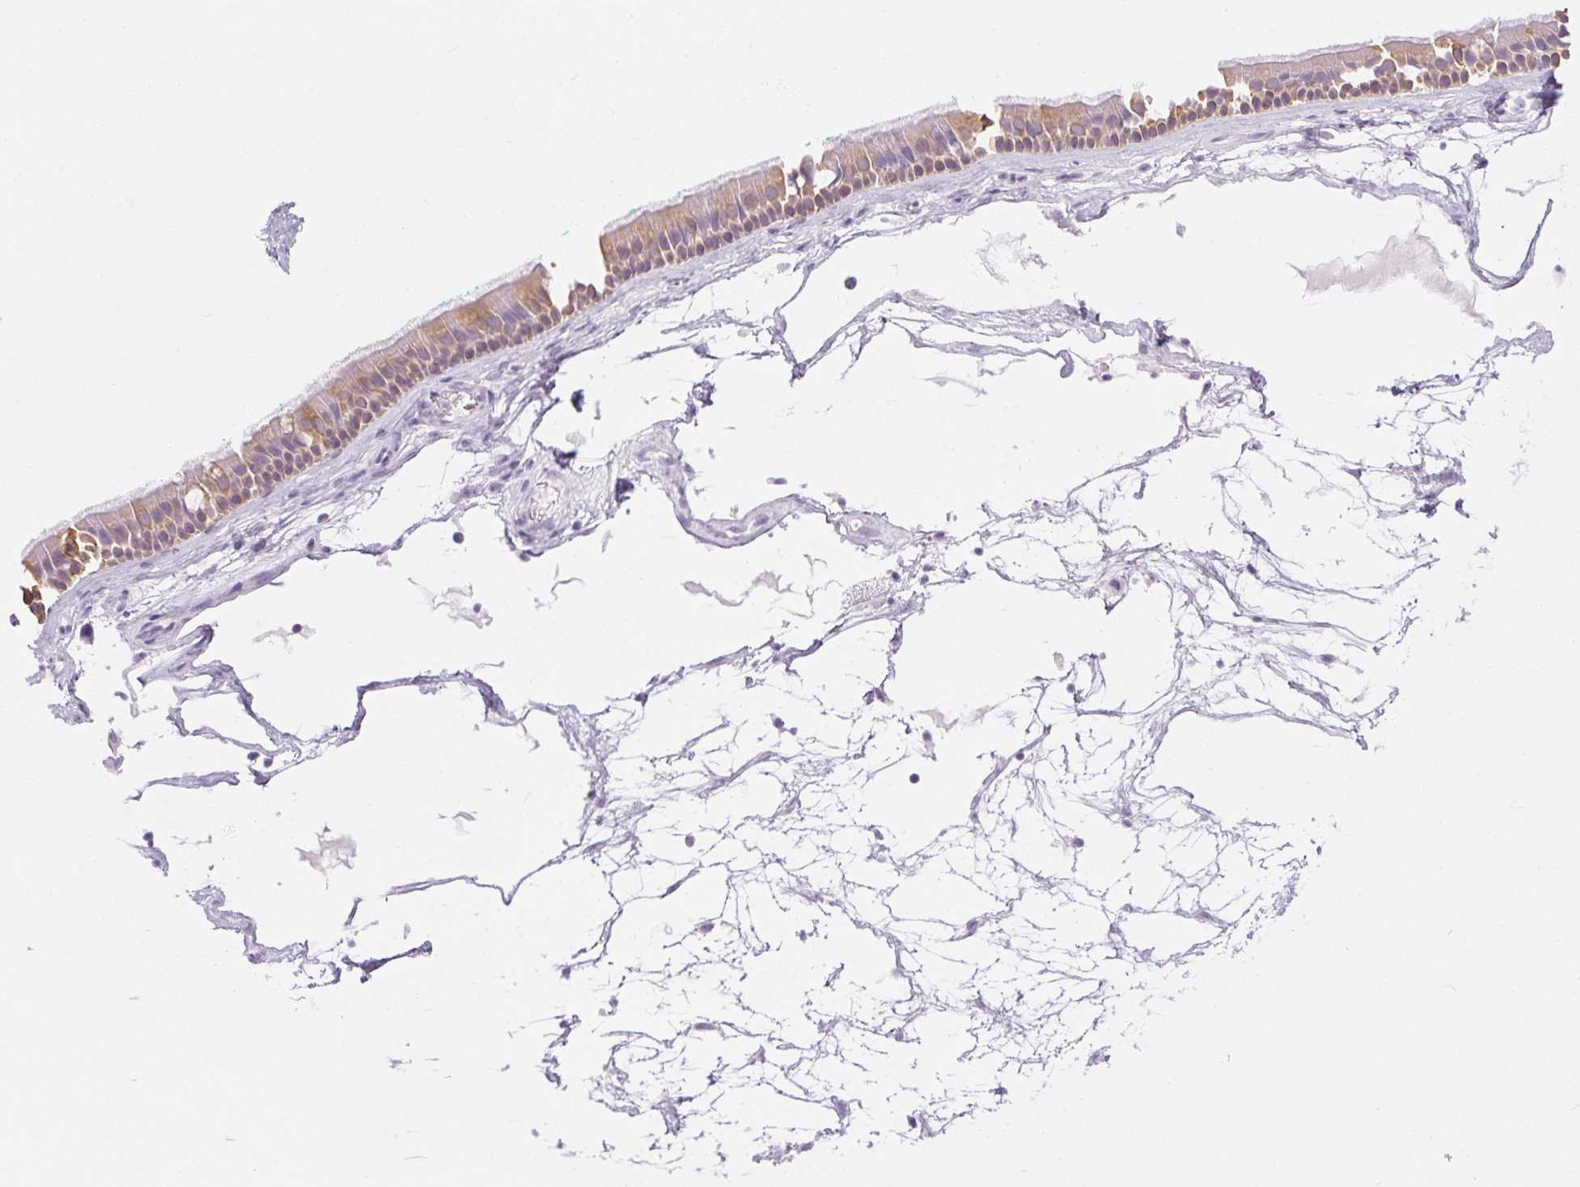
{"staining": {"intensity": "weak", "quantity": ">75%", "location": "cytoplasmic/membranous"}, "tissue": "nasopharynx", "cell_type": "Respiratory epithelial cells", "image_type": "normal", "snomed": [{"axis": "morphology", "description": "Normal tissue, NOS"}, {"axis": "topography", "description": "Nasopharynx"}], "caption": "Immunohistochemistry of unremarkable nasopharynx displays low levels of weak cytoplasmic/membranous staining in approximately >75% of respiratory epithelial cells. (Stains: DAB (3,3'-diaminobenzidine) in brown, nuclei in blue, Microscopy: brightfield microscopy at high magnification).", "gene": "RPTN", "patient": {"sex": "male", "age": 68}}